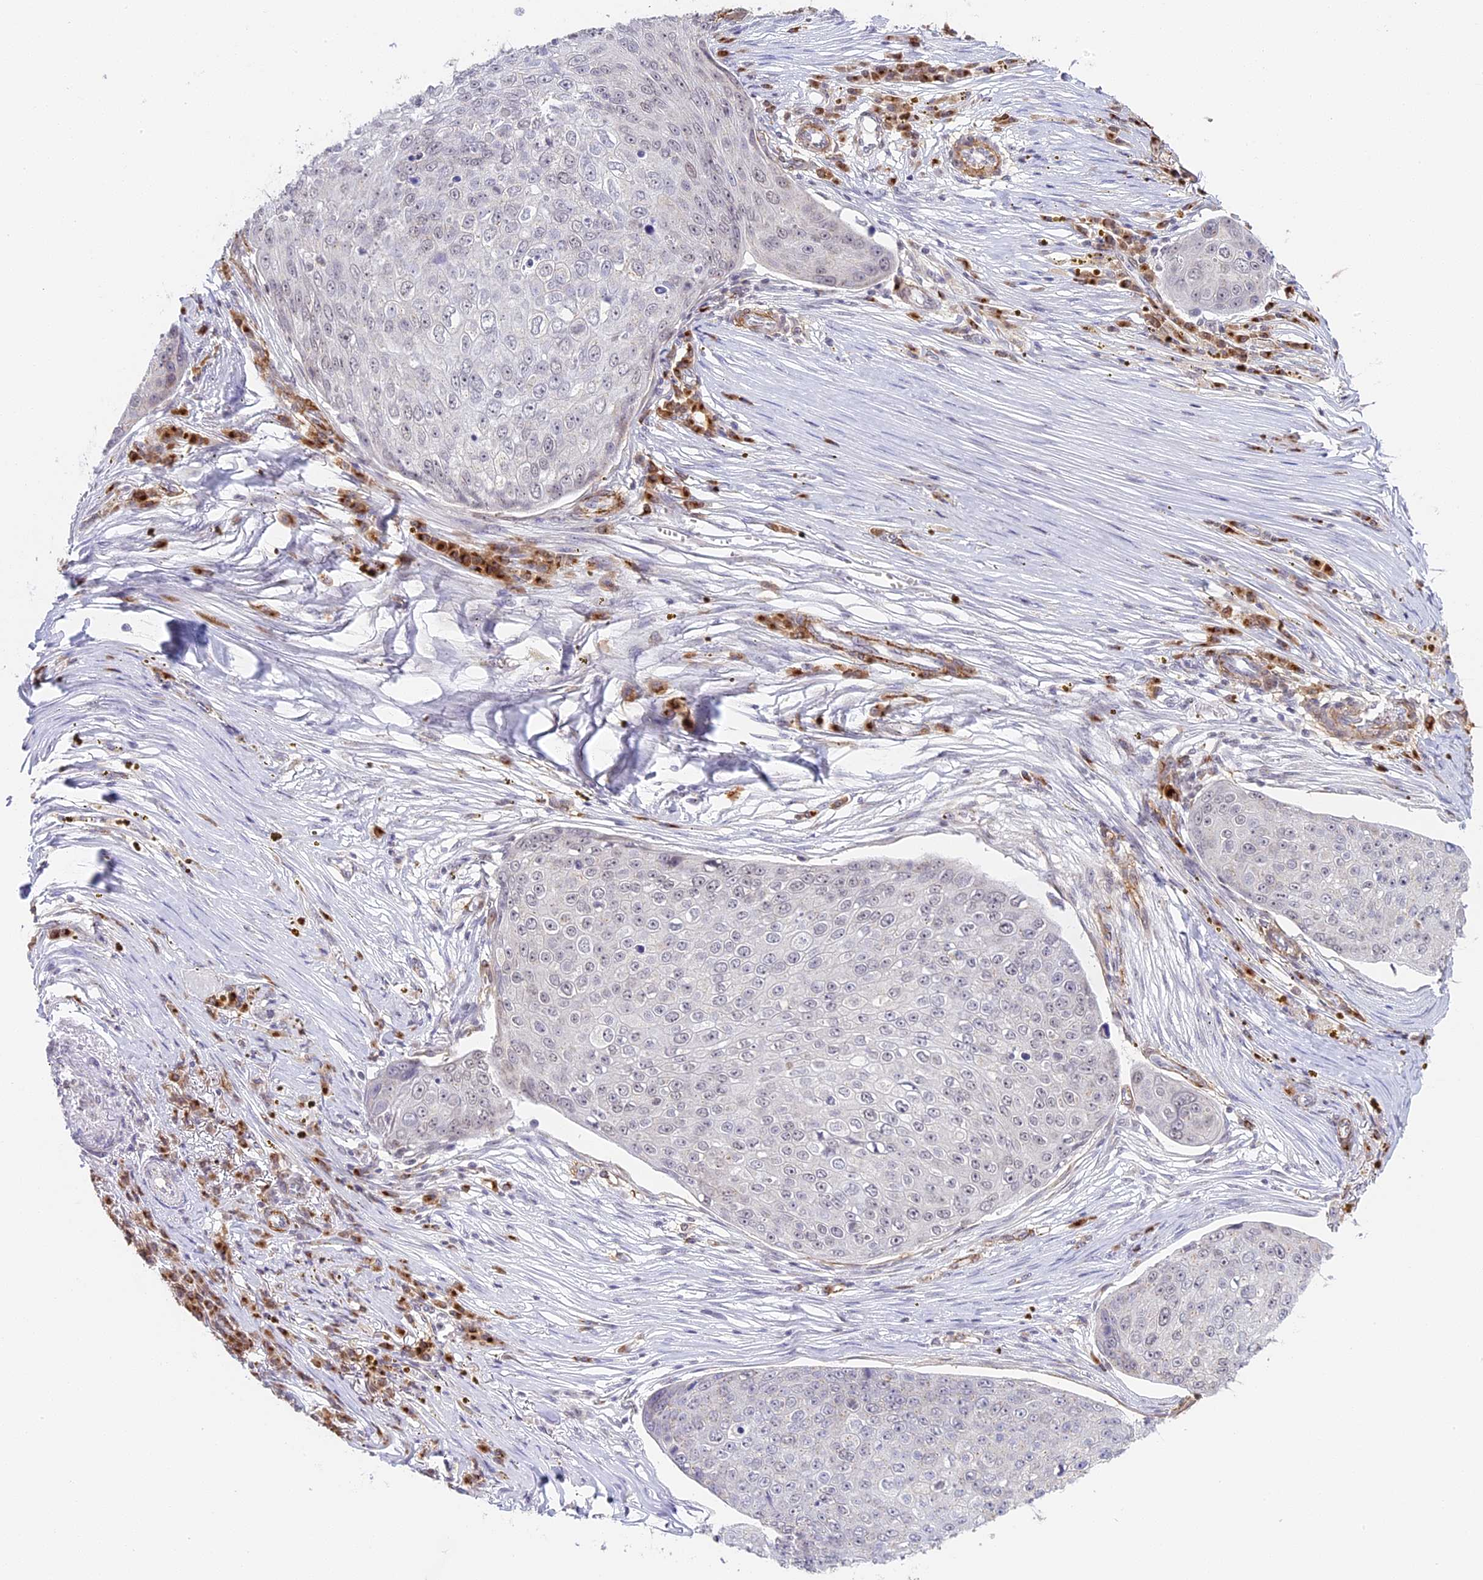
{"staining": {"intensity": "negative", "quantity": "none", "location": "none"}, "tissue": "skin cancer", "cell_type": "Tumor cells", "image_type": "cancer", "snomed": [{"axis": "morphology", "description": "Squamous cell carcinoma, NOS"}, {"axis": "topography", "description": "Skin"}], "caption": "Tumor cells are negative for protein expression in human skin cancer (squamous cell carcinoma).", "gene": "HEATR5B", "patient": {"sex": "male", "age": 71}}